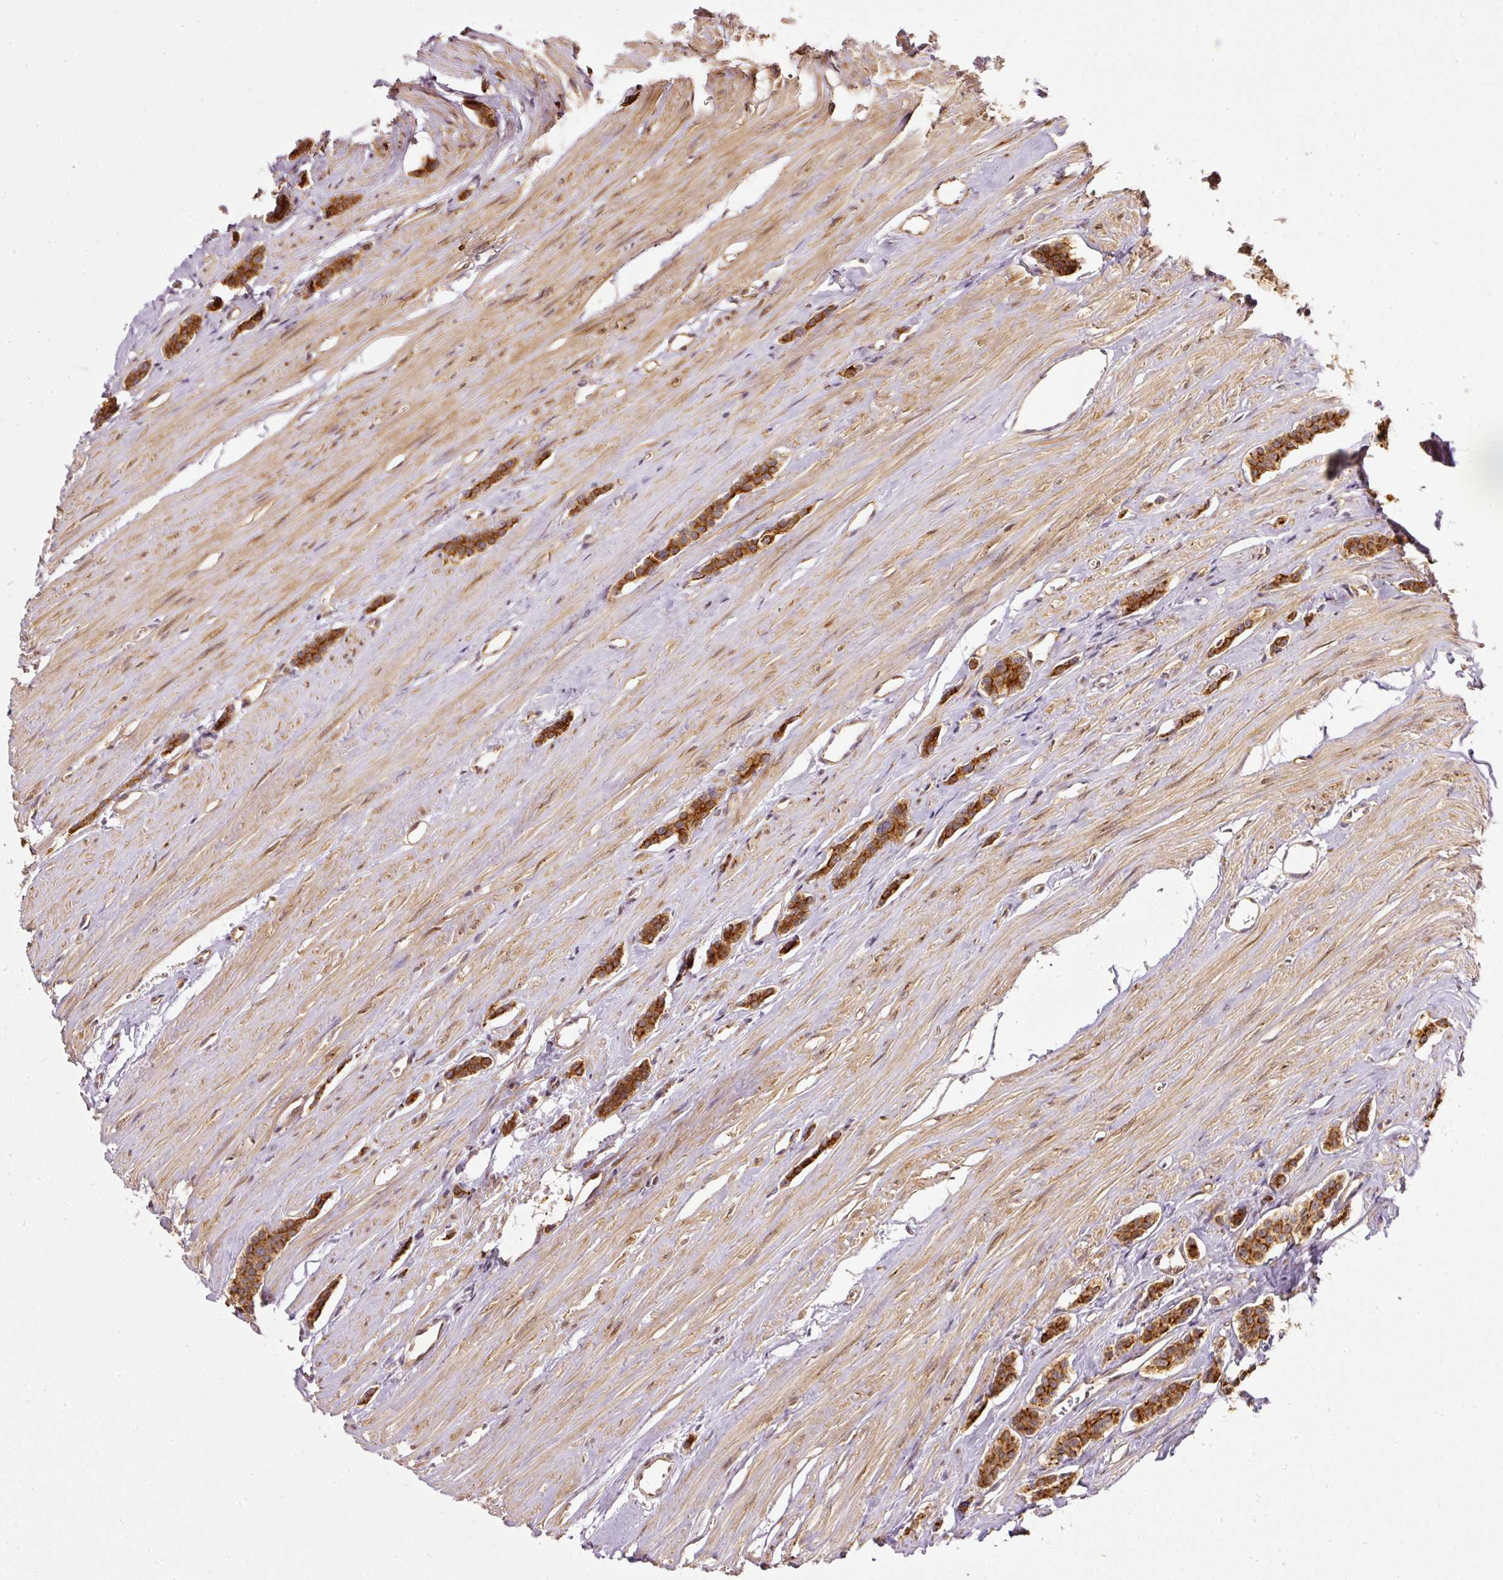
{"staining": {"intensity": "strong", "quantity": ">75%", "location": "cytoplasmic/membranous"}, "tissue": "carcinoid", "cell_type": "Tumor cells", "image_type": "cancer", "snomed": [{"axis": "morphology", "description": "Carcinoid, malignant, NOS"}, {"axis": "topography", "description": "Small intestine"}], "caption": "DAB immunohistochemical staining of human carcinoid shows strong cytoplasmic/membranous protein expression in about >75% of tumor cells.", "gene": "MIF4GD", "patient": {"sex": "male", "age": 60}}